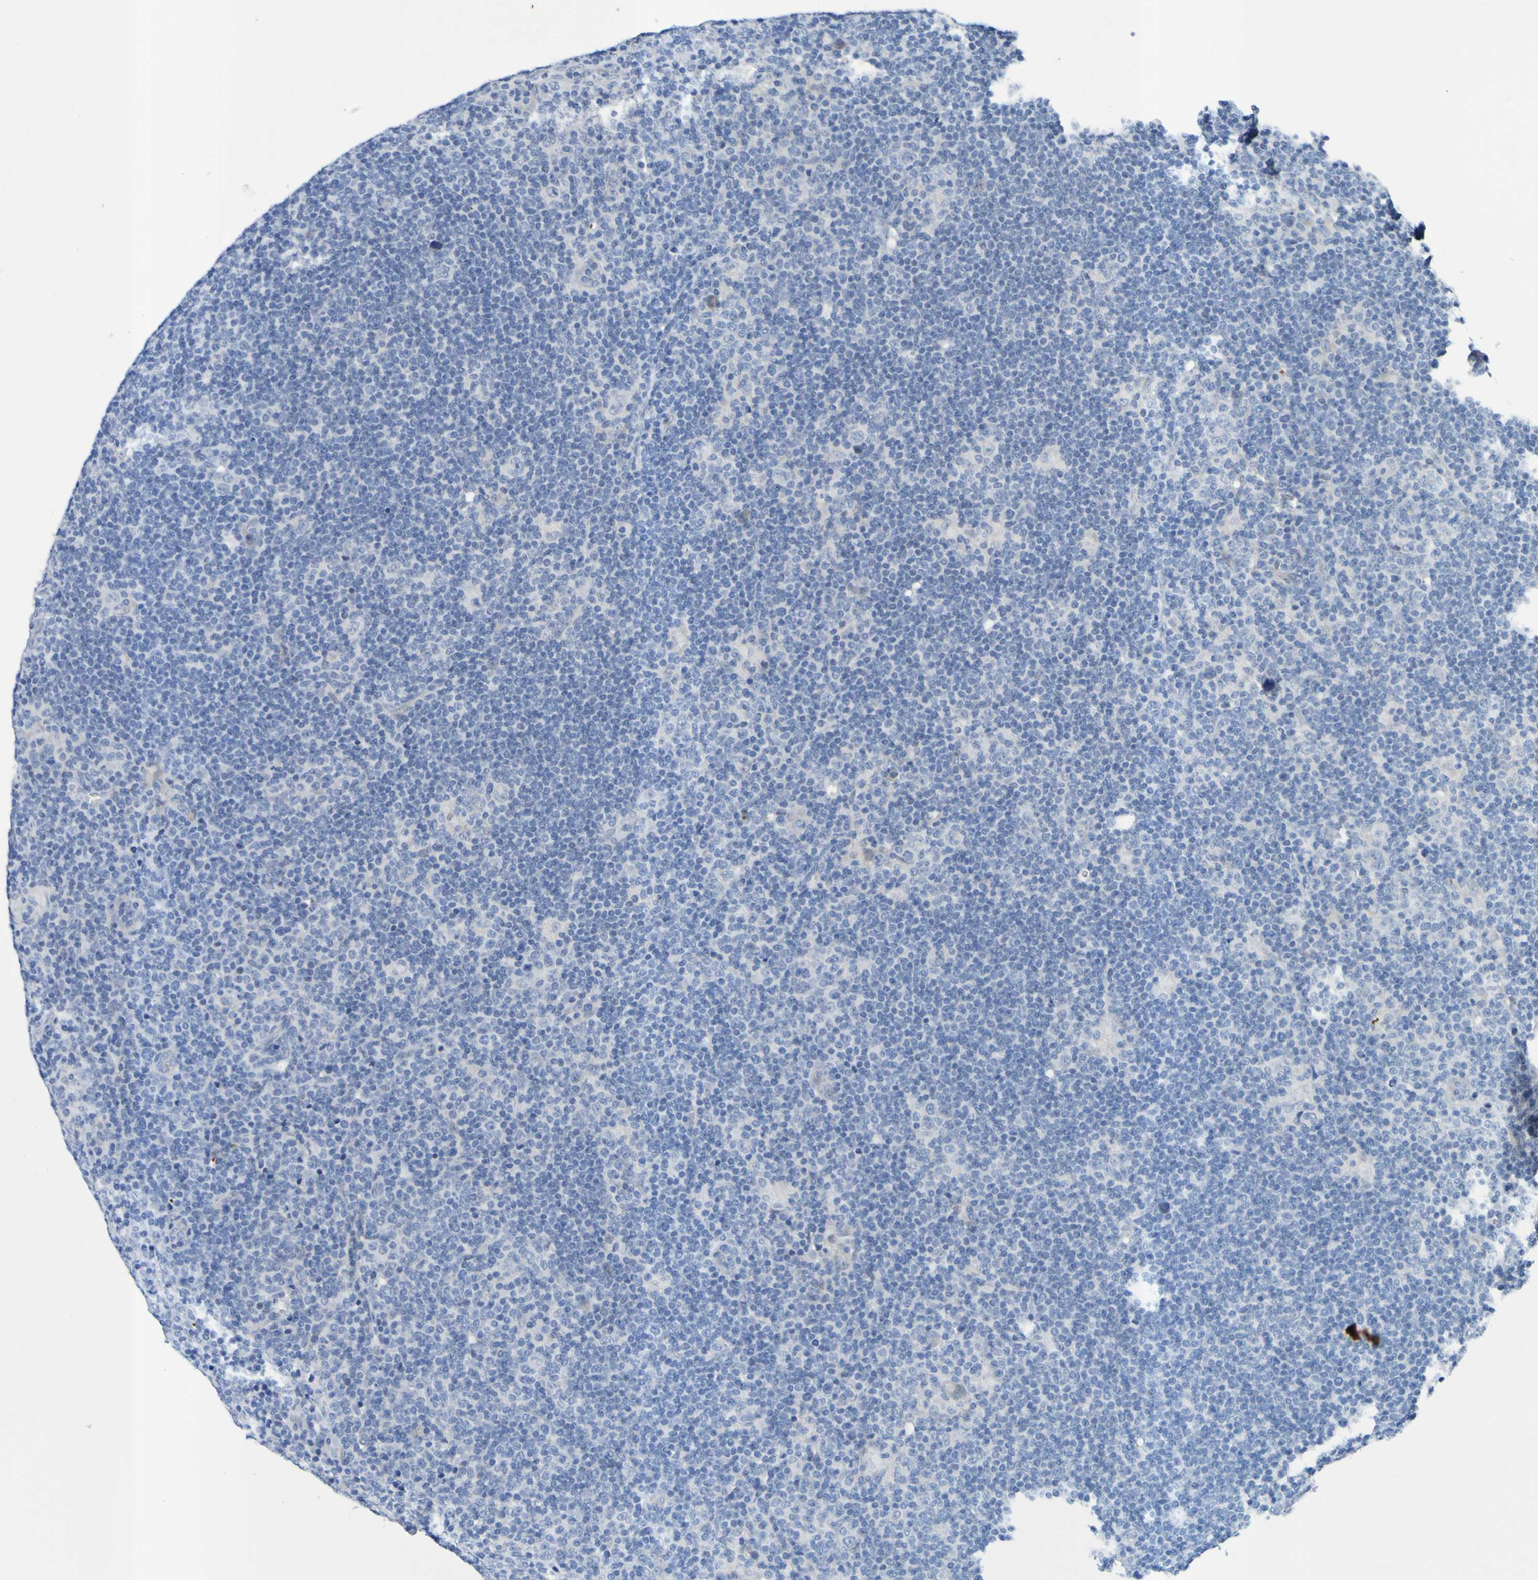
{"staining": {"intensity": "negative", "quantity": "none", "location": "none"}, "tissue": "lymphoma", "cell_type": "Tumor cells", "image_type": "cancer", "snomed": [{"axis": "morphology", "description": "Hodgkin's disease, NOS"}, {"axis": "topography", "description": "Lymph node"}], "caption": "A high-resolution histopathology image shows immunohistochemistry staining of Hodgkin's disease, which reveals no significant staining in tumor cells.", "gene": "VMA21", "patient": {"sex": "female", "age": 57}}